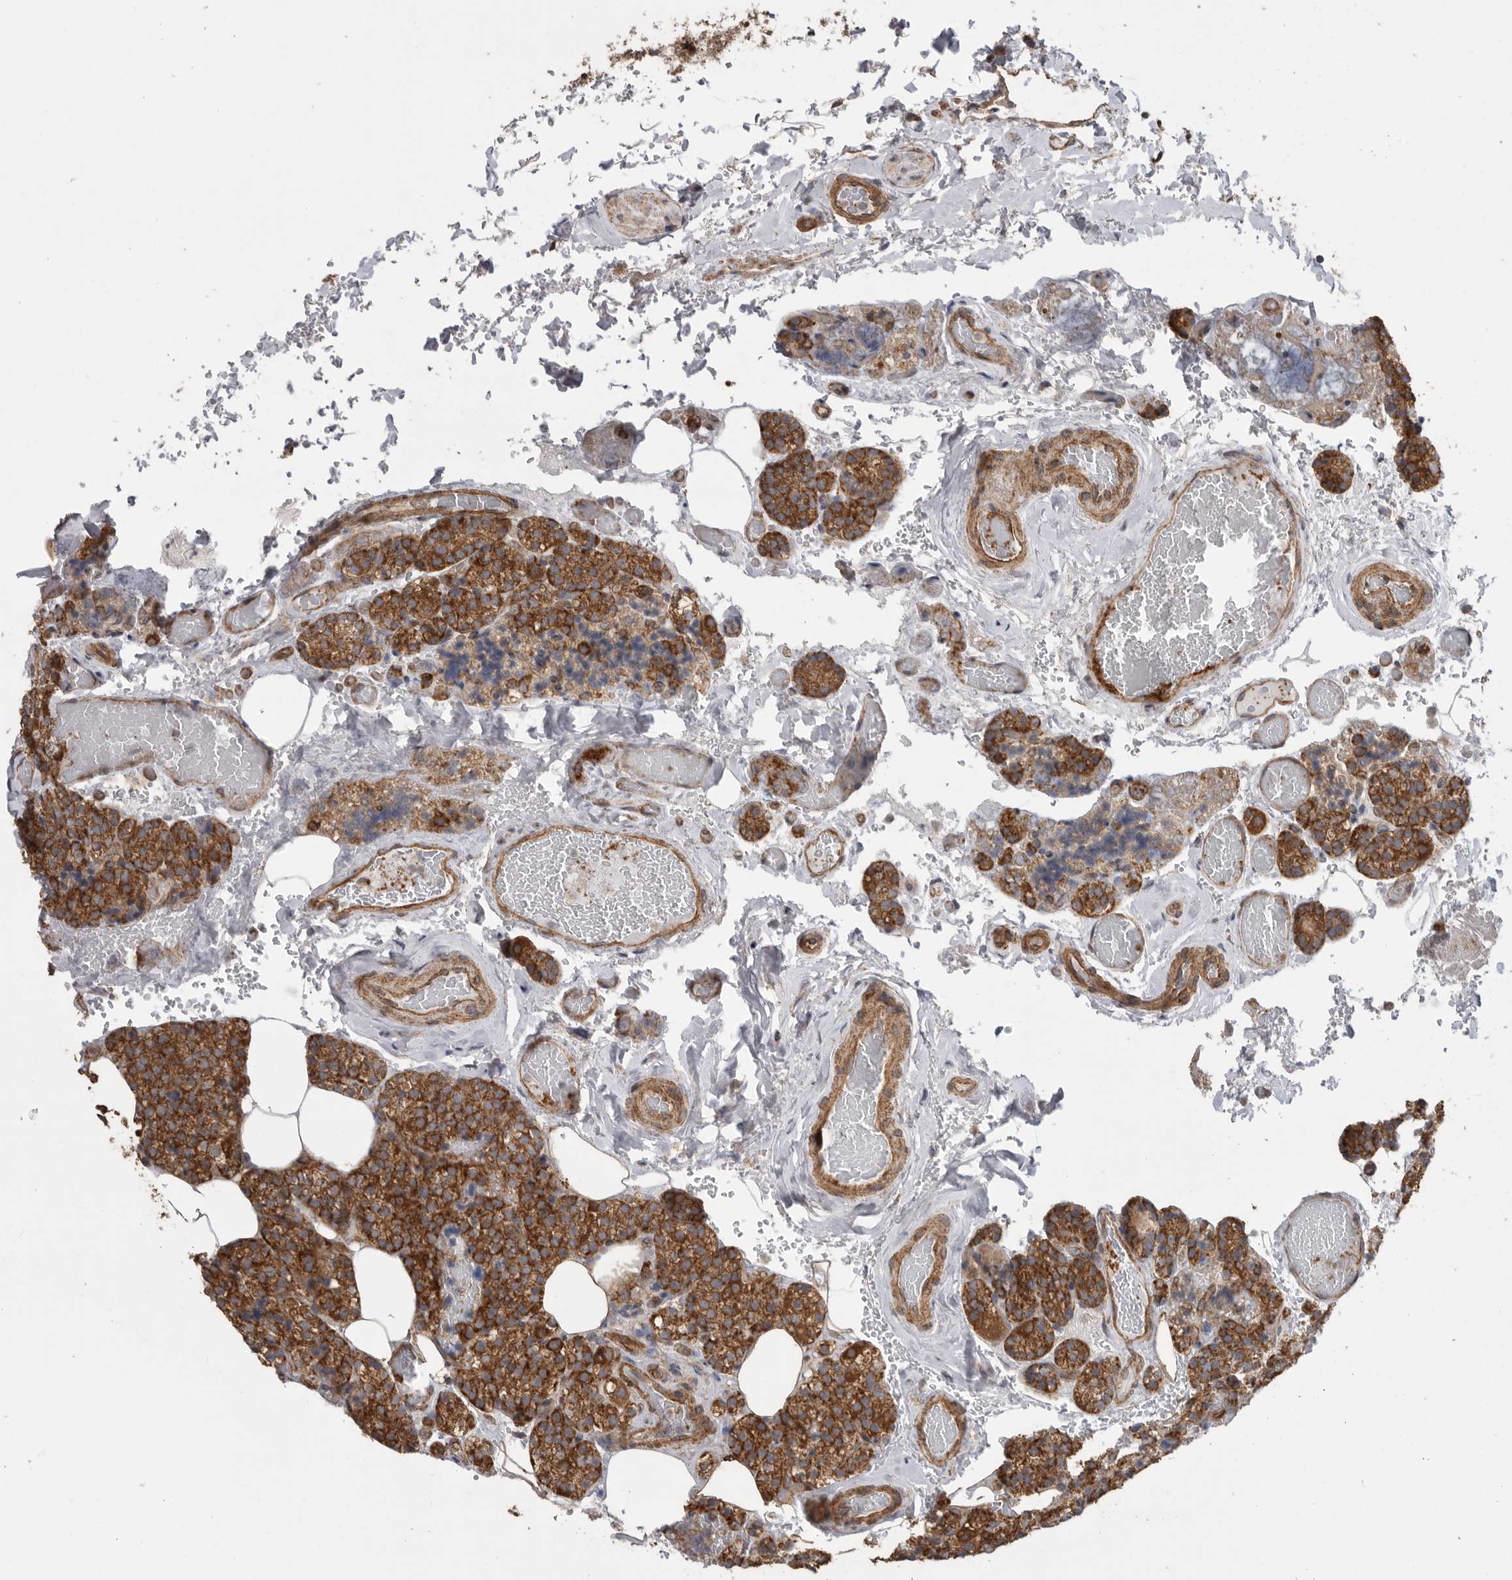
{"staining": {"intensity": "strong", "quantity": ">75%", "location": "cytoplasmic/membranous"}, "tissue": "parathyroid gland", "cell_type": "Glandular cells", "image_type": "normal", "snomed": [{"axis": "morphology", "description": "Normal tissue, NOS"}, {"axis": "topography", "description": "Parathyroid gland"}], "caption": "Protein staining of benign parathyroid gland displays strong cytoplasmic/membranous positivity in approximately >75% of glandular cells.", "gene": "PODXL2", "patient": {"sex": "male", "age": 87}}